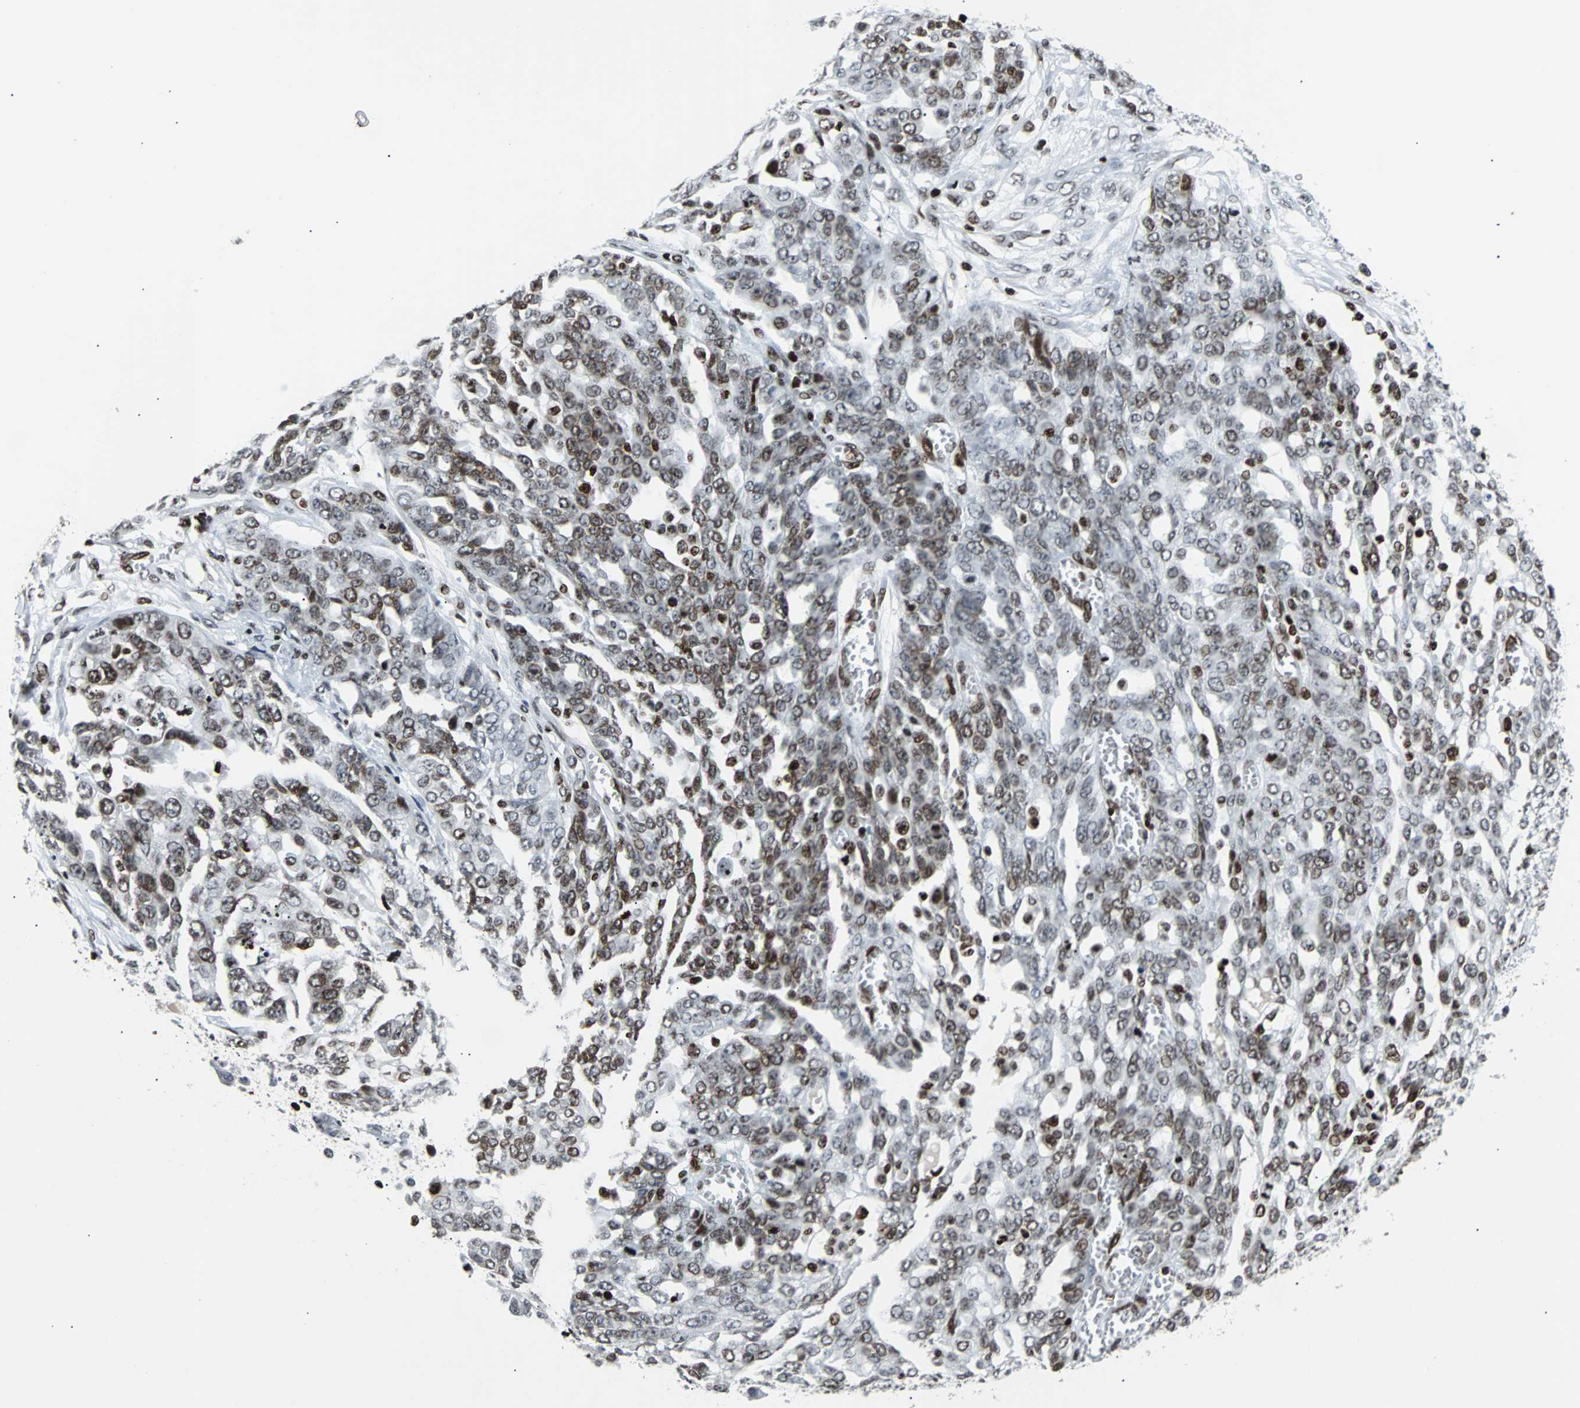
{"staining": {"intensity": "moderate", "quantity": ">75%", "location": "nuclear"}, "tissue": "ovarian cancer", "cell_type": "Tumor cells", "image_type": "cancer", "snomed": [{"axis": "morphology", "description": "Cystadenocarcinoma, serous, NOS"}, {"axis": "topography", "description": "Soft tissue"}, {"axis": "topography", "description": "Ovary"}], "caption": "Immunohistochemistry (IHC) of serous cystadenocarcinoma (ovarian) displays medium levels of moderate nuclear expression in about >75% of tumor cells.", "gene": "ZNF131", "patient": {"sex": "female", "age": 57}}